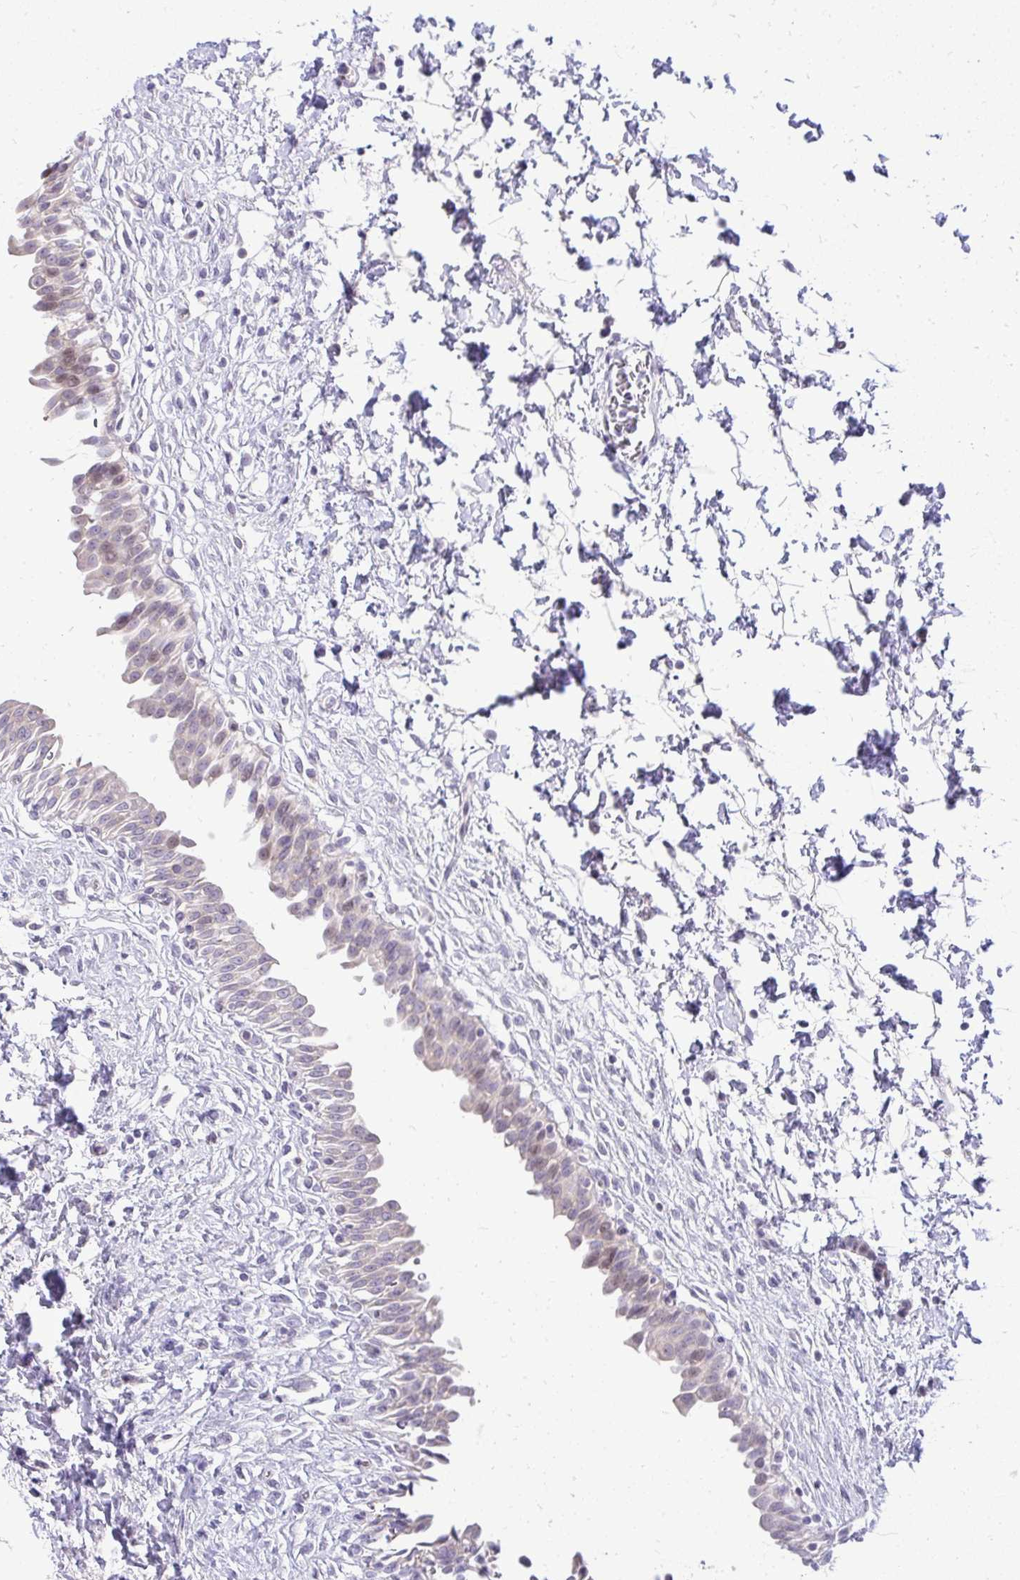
{"staining": {"intensity": "weak", "quantity": "<25%", "location": "nuclear"}, "tissue": "urinary bladder", "cell_type": "Urothelial cells", "image_type": "normal", "snomed": [{"axis": "morphology", "description": "Normal tissue, NOS"}, {"axis": "topography", "description": "Urinary bladder"}], "caption": "An immunohistochemistry (IHC) image of normal urinary bladder is shown. There is no staining in urothelial cells of urinary bladder. The staining is performed using DAB brown chromogen with nuclei counter-stained in using hematoxylin.", "gene": "OR8D1", "patient": {"sex": "male", "age": 37}}